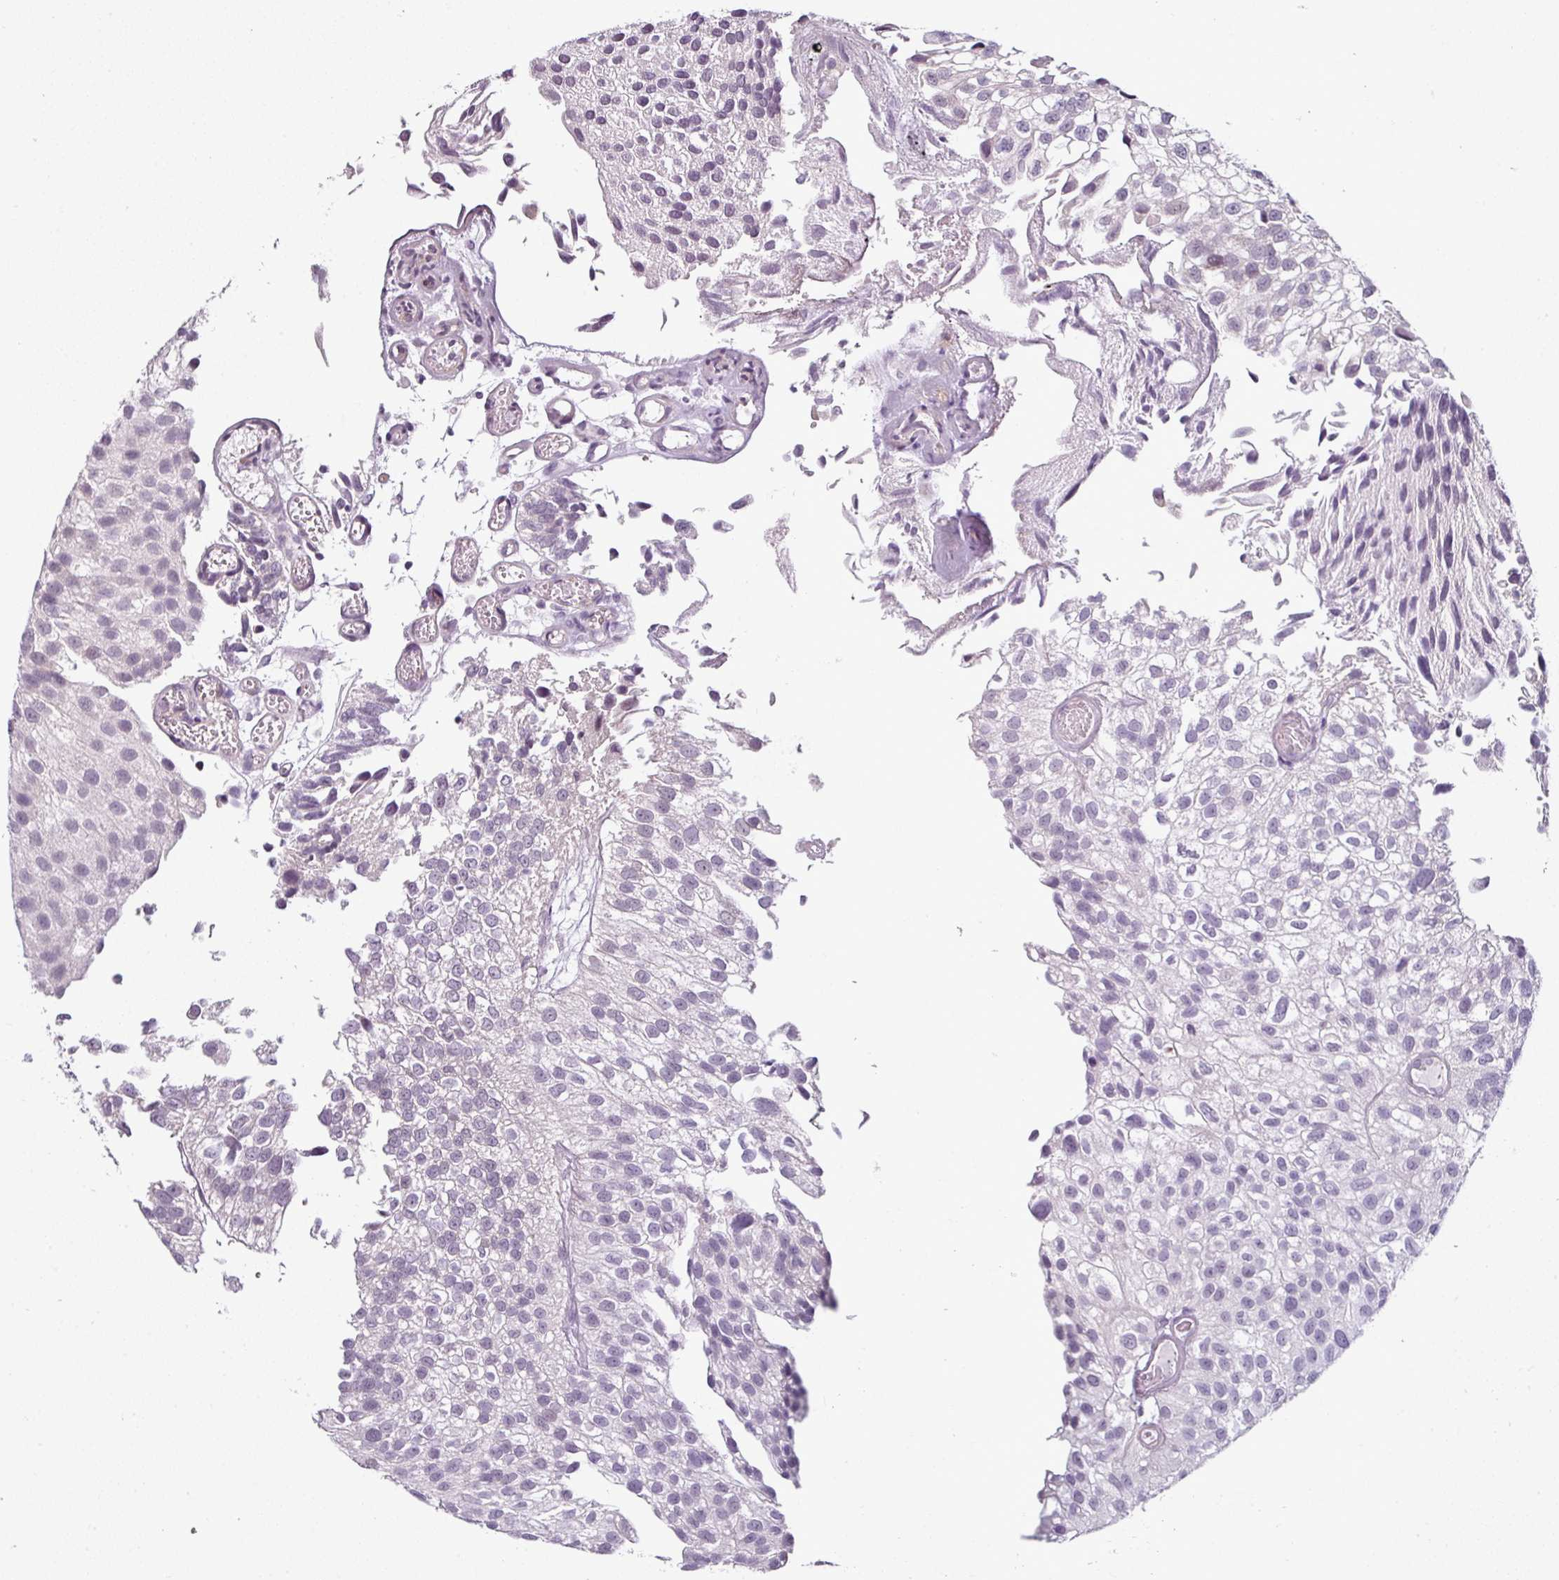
{"staining": {"intensity": "negative", "quantity": "none", "location": "none"}, "tissue": "urothelial cancer", "cell_type": "Tumor cells", "image_type": "cancer", "snomed": [{"axis": "morphology", "description": "Urothelial carcinoma, NOS"}, {"axis": "topography", "description": "Urinary bladder"}], "caption": "IHC of transitional cell carcinoma displays no staining in tumor cells.", "gene": "OR52D1", "patient": {"sex": "male", "age": 87}}